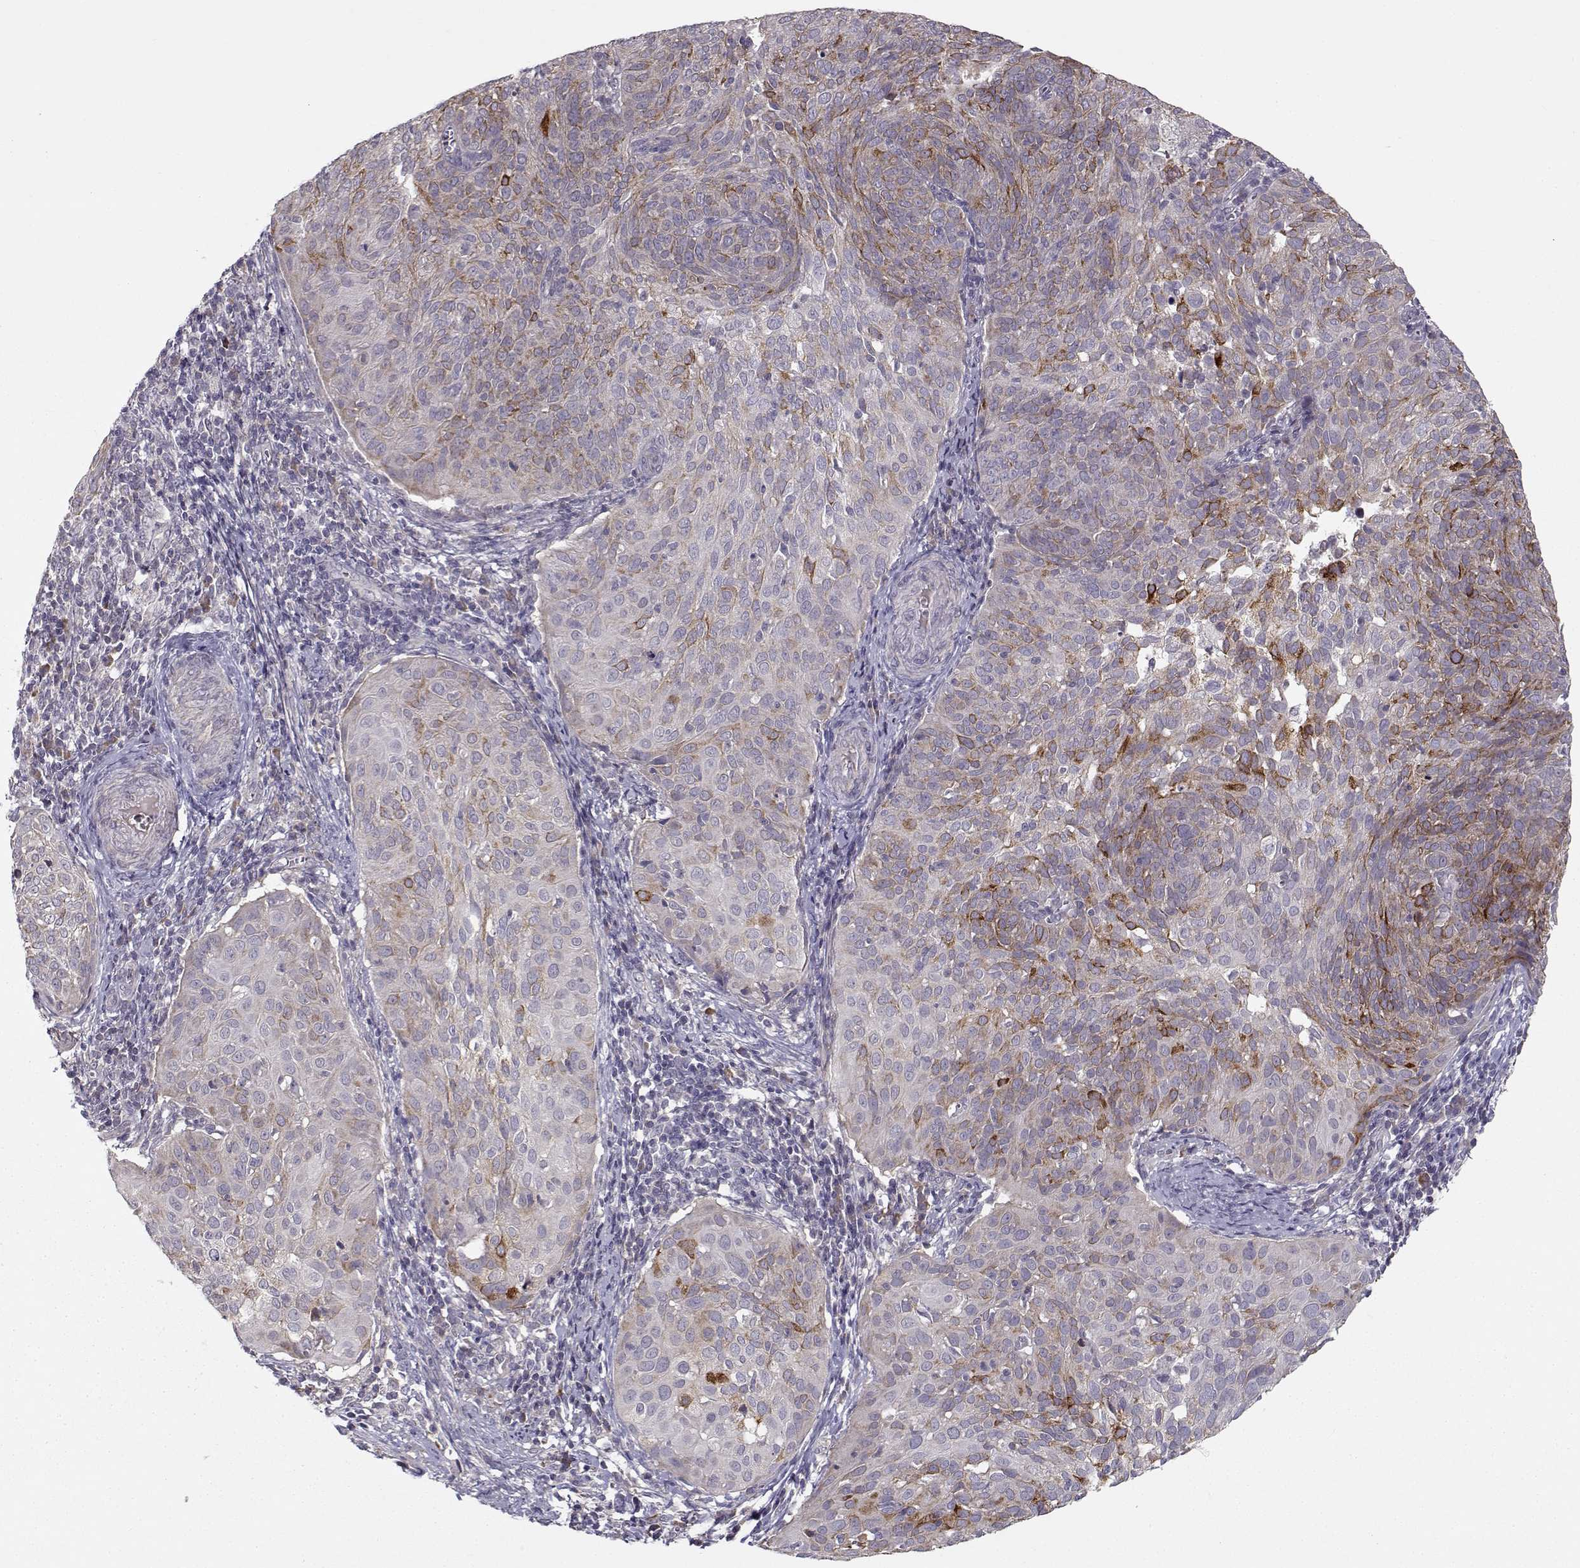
{"staining": {"intensity": "strong", "quantity": "<25%", "location": "cytoplasmic/membranous"}, "tissue": "cervical cancer", "cell_type": "Tumor cells", "image_type": "cancer", "snomed": [{"axis": "morphology", "description": "Squamous cell carcinoma, NOS"}, {"axis": "topography", "description": "Cervix"}], "caption": "This is a histology image of immunohistochemistry (IHC) staining of squamous cell carcinoma (cervical), which shows strong staining in the cytoplasmic/membranous of tumor cells.", "gene": "ENTPD8", "patient": {"sex": "female", "age": 39}}